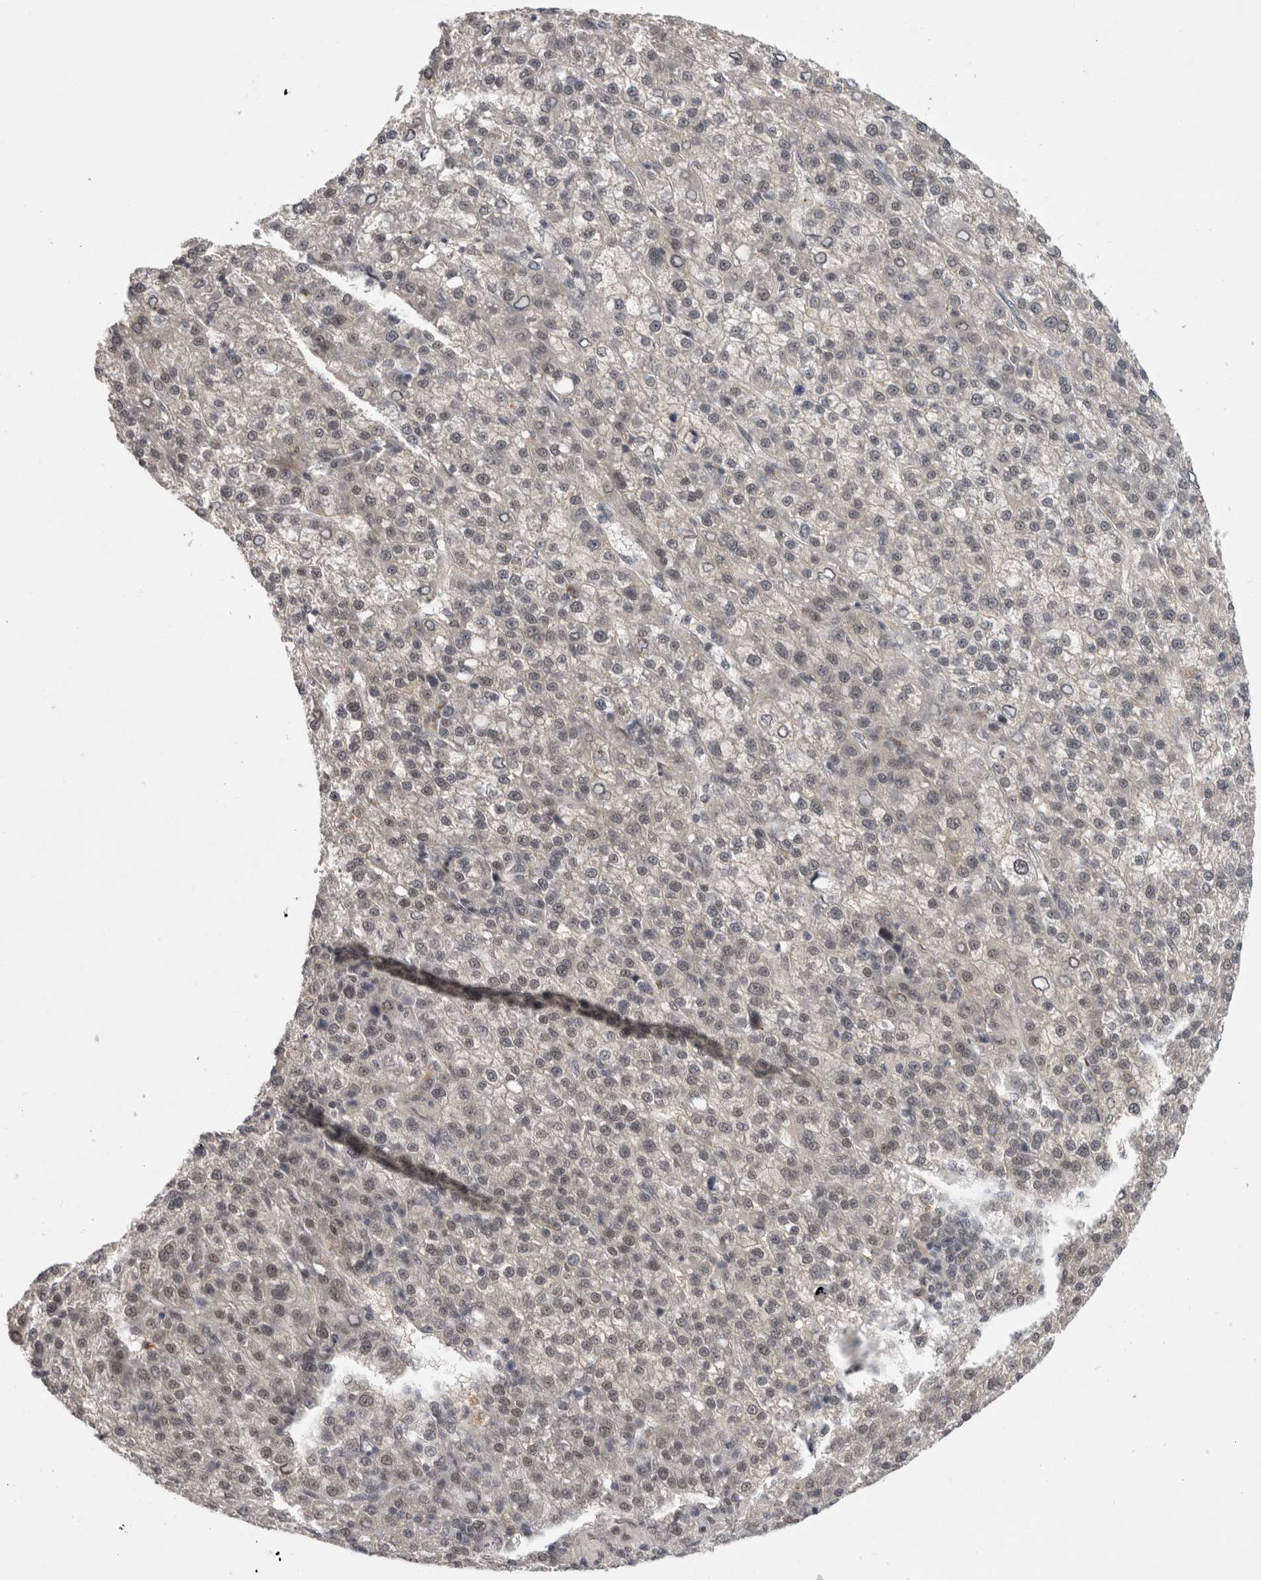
{"staining": {"intensity": "weak", "quantity": ">75%", "location": "nuclear"}, "tissue": "liver cancer", "cell_type": "Tumor cells", "image_type": "cancer", "snomed": [{"axis": "morphology", "description": "Carcinoma, Hepatocellular, NOS"}, {"axis": "topography", "description": "Liver"}], "caption": "Weak nuclear positivity is present in about >75% of tumor cells in hepatocellular carcinoma (liver). (IHC, brightfield microscopy, high magnification).", "gene": "PSMB2", "patient": {"sex": "female", "age": 58}}